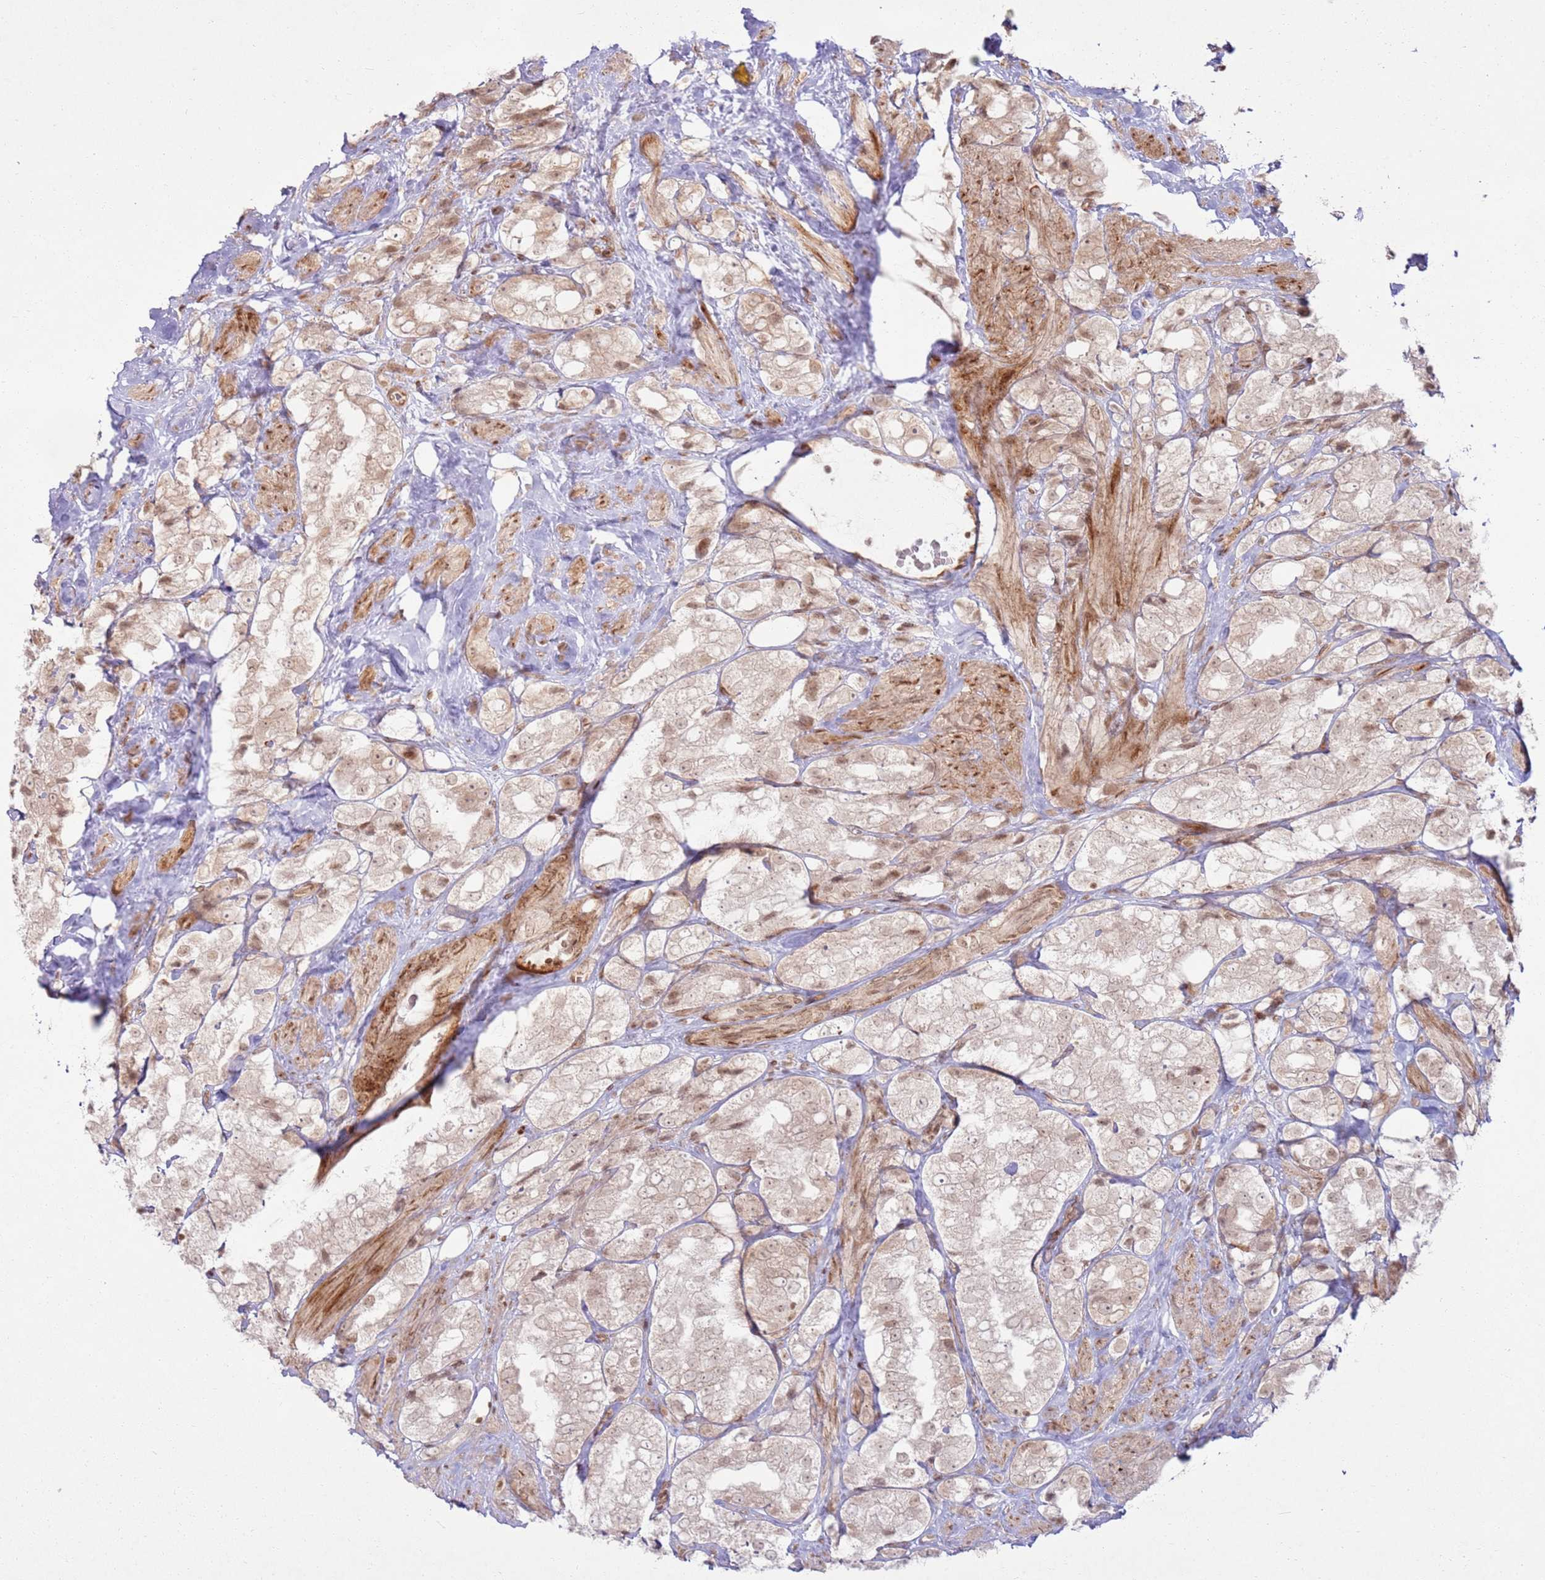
{"staining": {"intensity": "weak", "quantity": ">75%", "location": "nuclear"}, "tissue": "prostate cancer", "cell_type": "Tumor cells", "image_type": "cancer", "snomed": [{"axis": "morphology", "description": "Adenocarcinoma, NOS"}, {"axis": "topography", "description": "Prostate"}], "caption": "IHC (DAB (3,3'-diaminobenzidine)) staining of human prostate cancer (adenocarcinoma) displays weak nuclear protein positivity in approximately >75% of tumor cells. (DAB (3,3'-diaminobenzidine) IHC with brightfield microscopy, high magnification).", "gene": "KLHL36", "patient": {"sex": "male", "age": 79}}